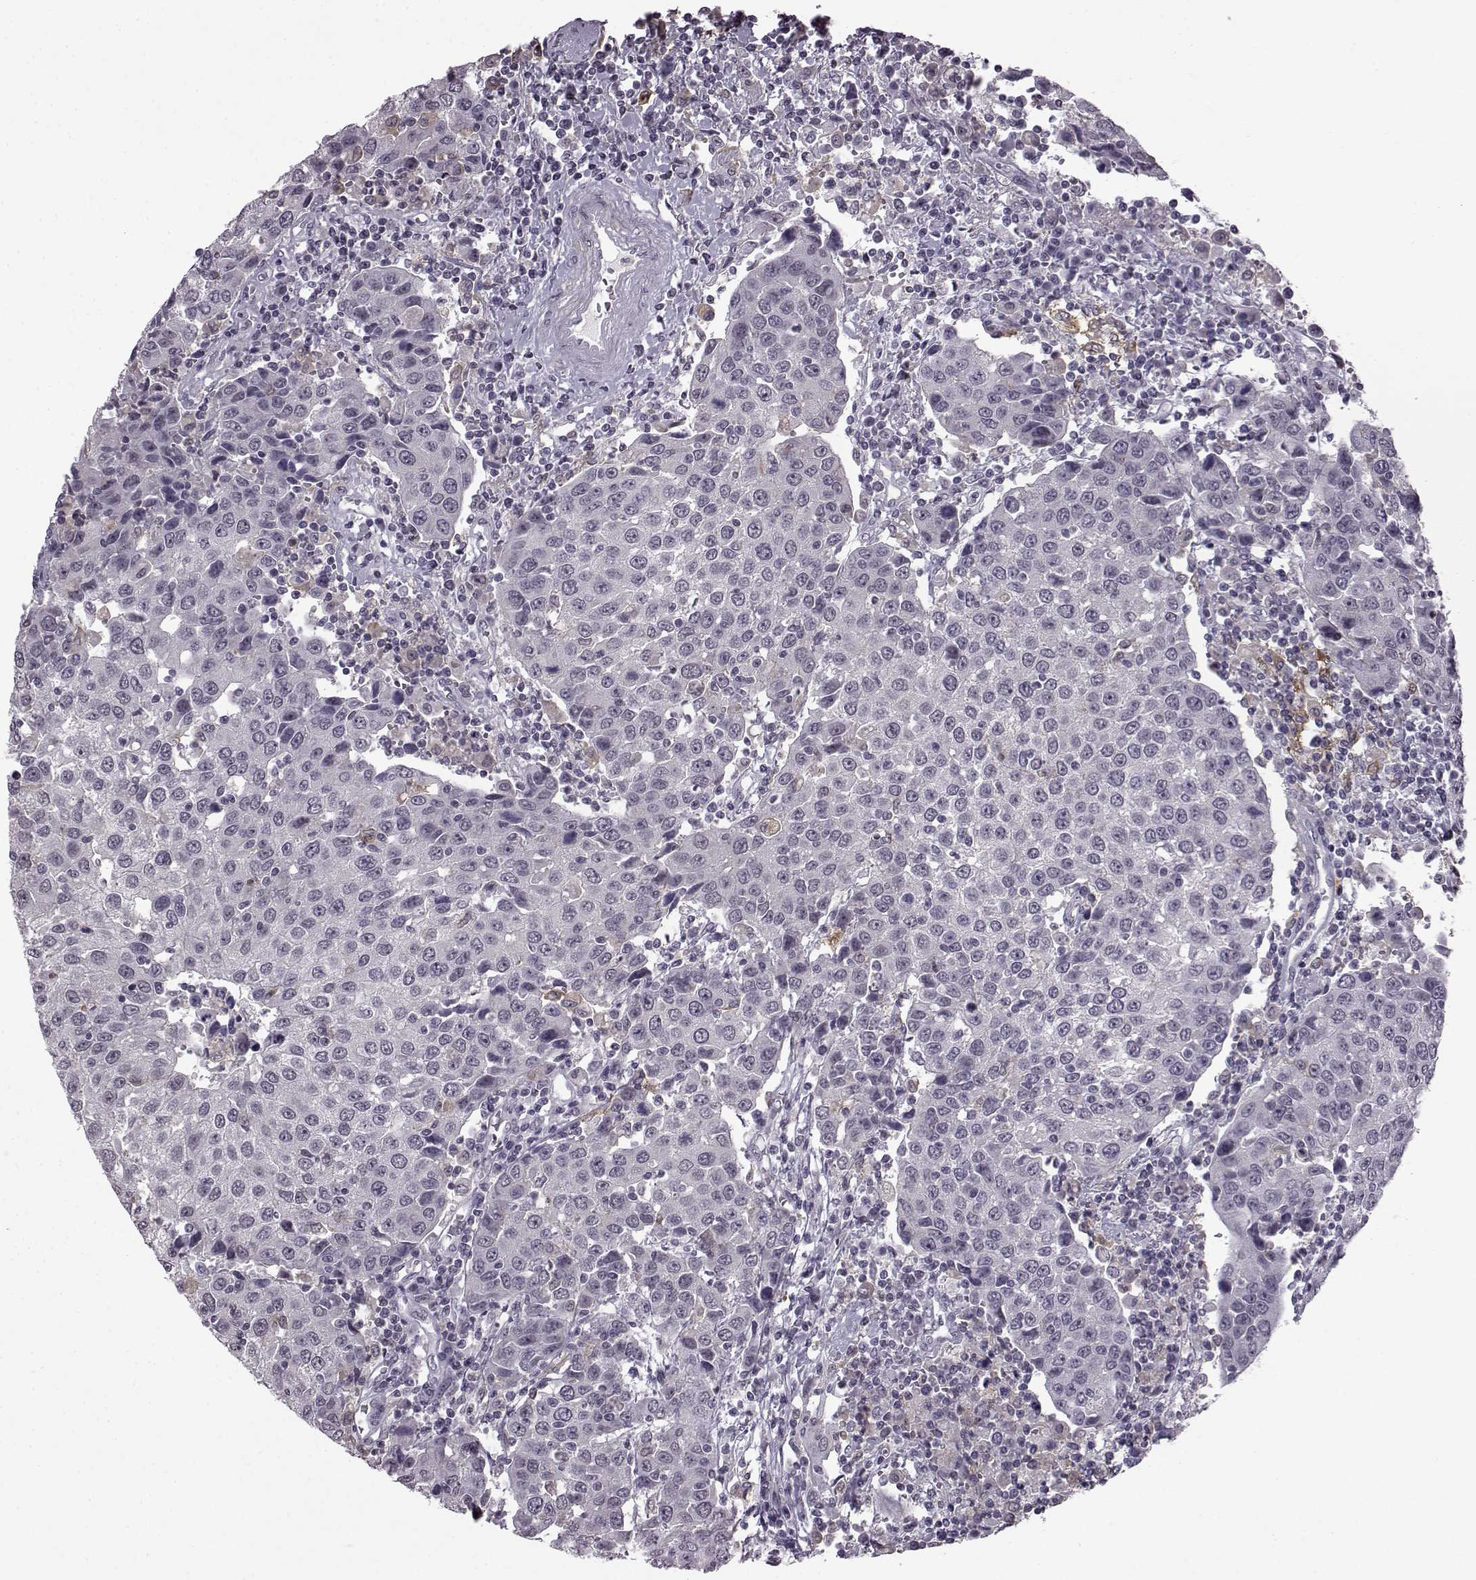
{"staining": {"intensity": "negative", "quantity": "none", "location": "none"}, "tissue": "urothelial cancer", "cell_type": "Tumor cells", "image_type": "cancer", "snomed": [{"axis": "morphology", "description": "Urothelial carcinoma, High grade"}, {"axis": "topography", "description": "Urinary bladder"}], "caption": "Immunohistochemistry of high-grade urothelial carcinoma exhibits no staining in tumor cells. (DAB (3,3'-diaminobenzidine) immunohistochemistry (IHC) visualized using brightfield microscopy, high magnification).", "gene": "SLC28A2", "patient": {"sex": "female", "age": 85}}